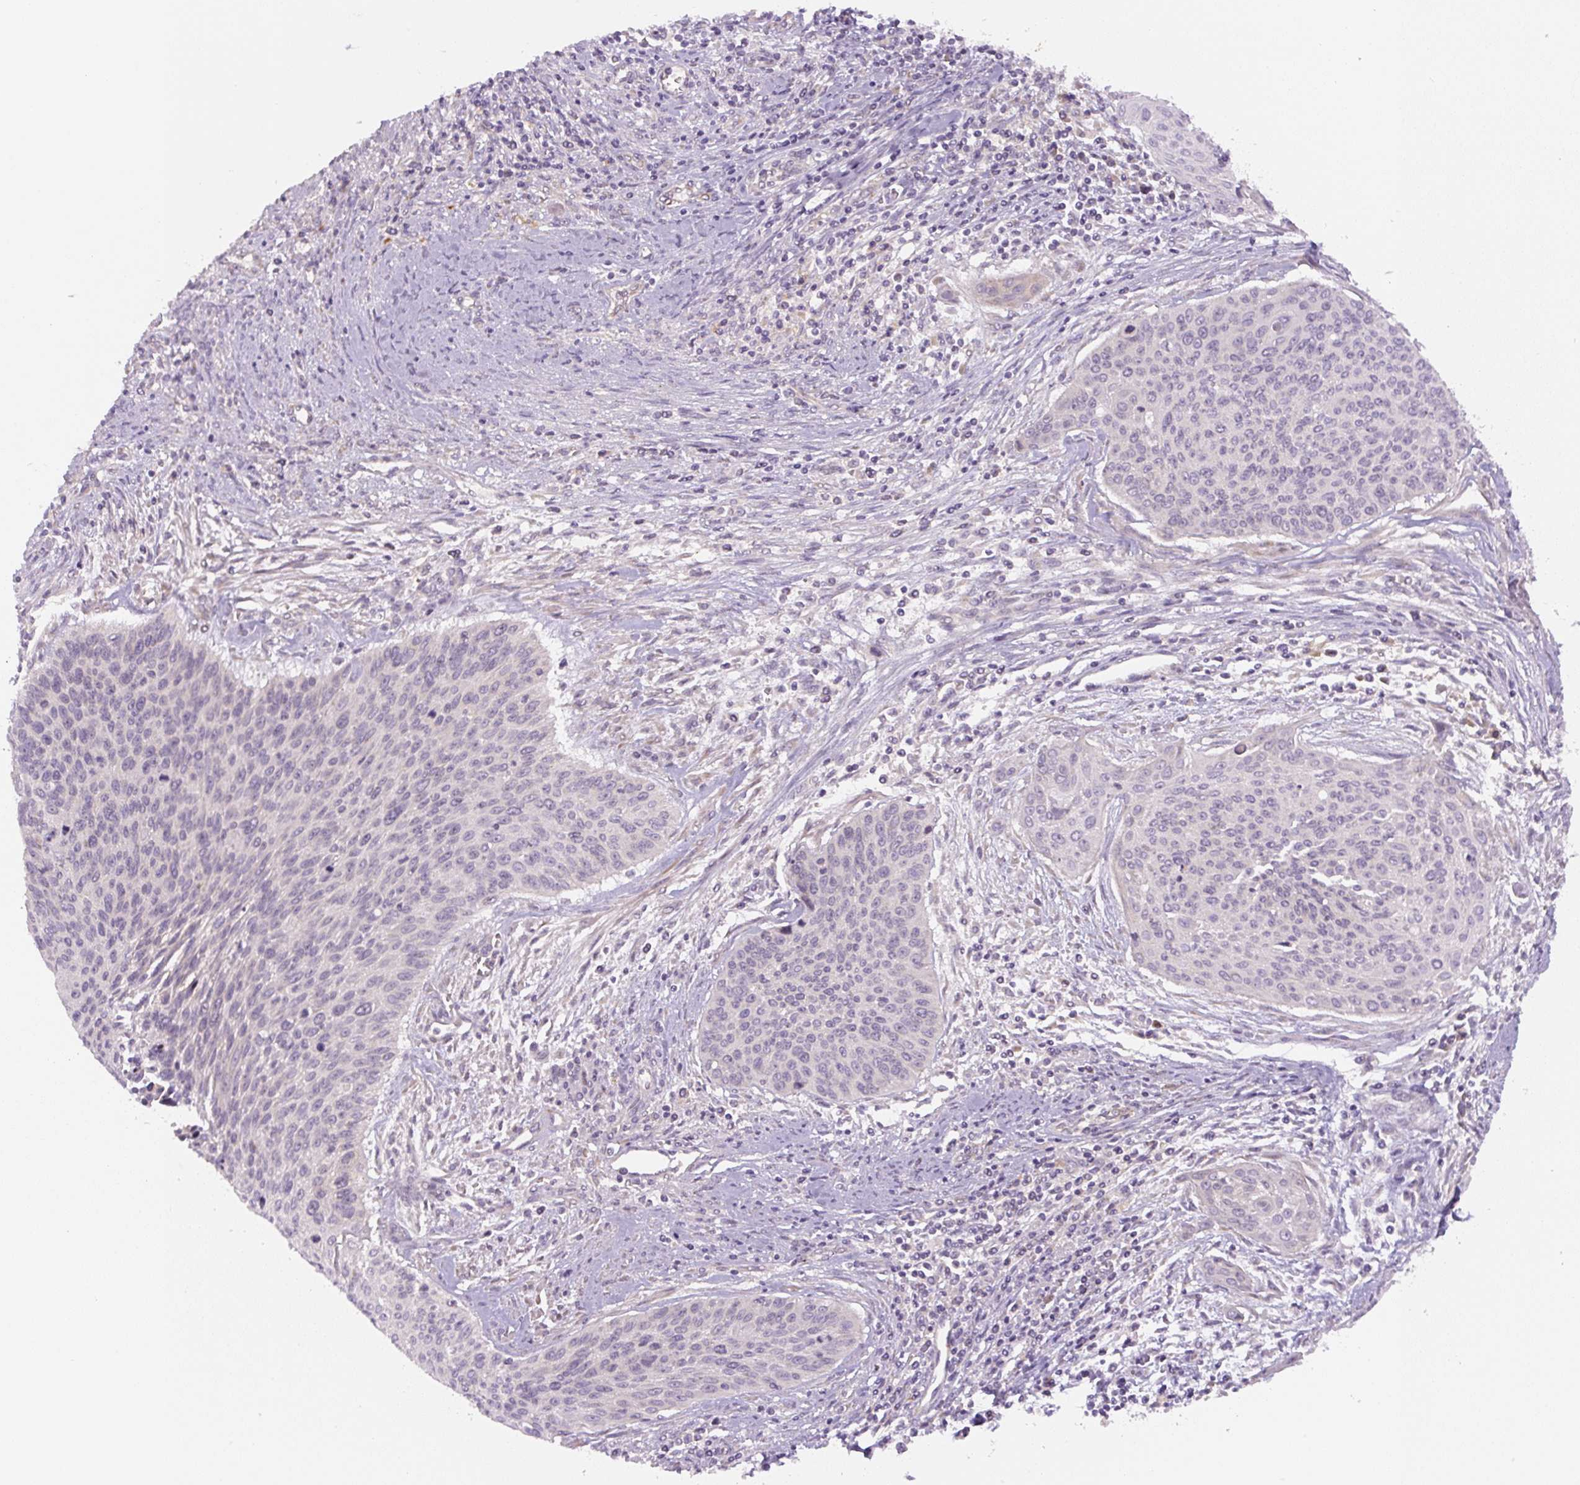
{"staining": {"intensity": "negative", "quantity": "none", "location": "none"}, "tissue": "cervical cancer", "cell_type": "Tumor cells", "image_type": "cancer", "snomed": [{"axis": "morphology", "description": "Squamous cell carcinoma, NOS"}, {"axis": "topography", "description": "Cervix"}], "caption": "Immunohistochemistry photomicrograph of squamous cell carcinoma (cervical) stained for a protein (brown), which displays no staining in tumor cells.", "gene": "YIF1B", "patient": {"sex": "female", "age": 55}}